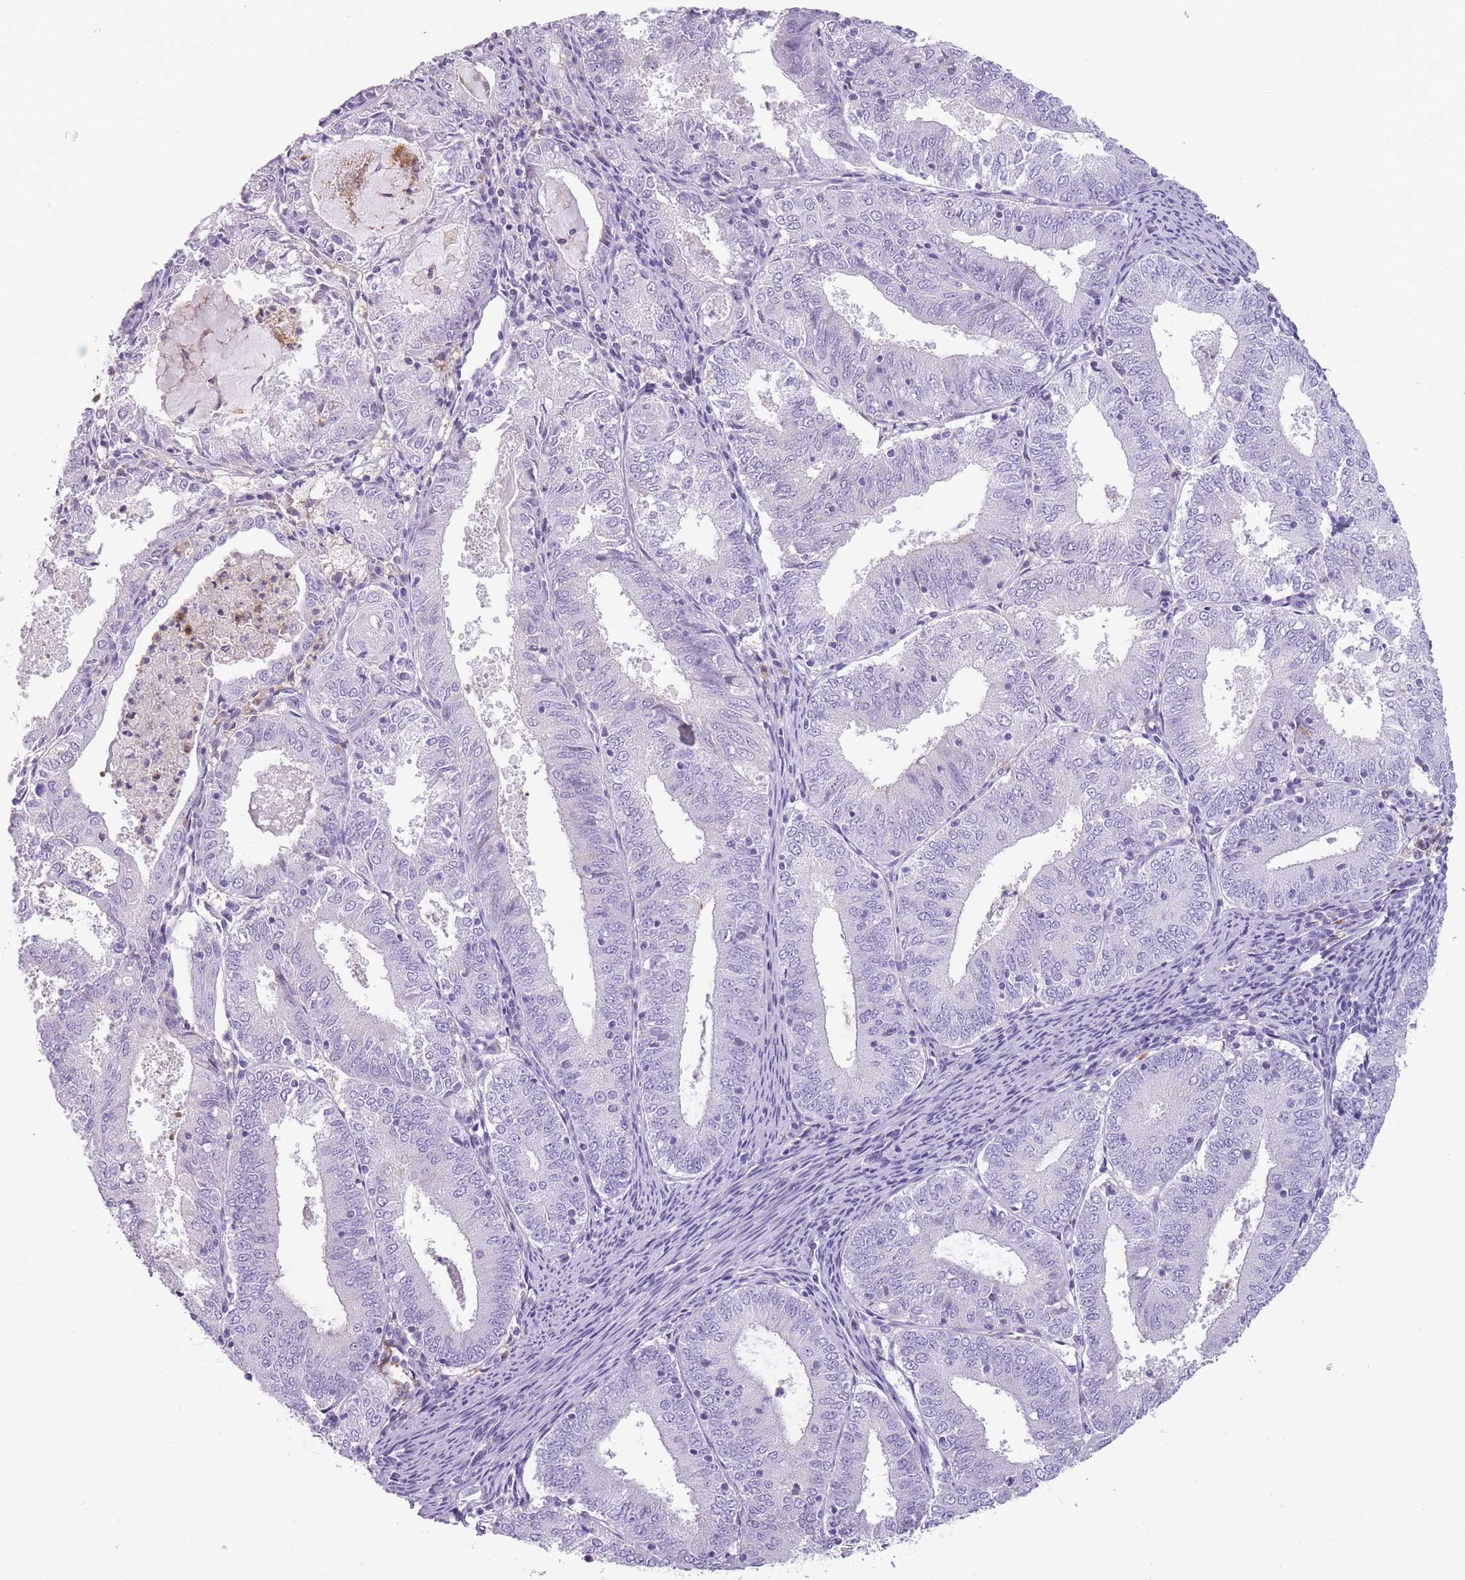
{"staining": {"intensity": "negative", "quantity": "none", "location": "none"}, "tissue": "endometrial cancer", "cell_type": "Tumor cells", "image_type": "cancer", "snomed": [{"axis": "morphology", "description": "Adenocarcinoma, NOS"}, {"axis": "topography", "description": "Endometrium"}], "caption": "Immunohistochemistry (IHC) histopathology image of endometrial cancer (adenocarcinoma) stained for a protein (brown), which reveals no positivity in tumor cells. Brightfield microscopy of IHC stained with DAB (3,3'-diaminobenzidine) (brown) and hematoxylin (blue), captured at high magnification.", "gene": "CR1L", "patient": {"sex": "female", "age": 57}}